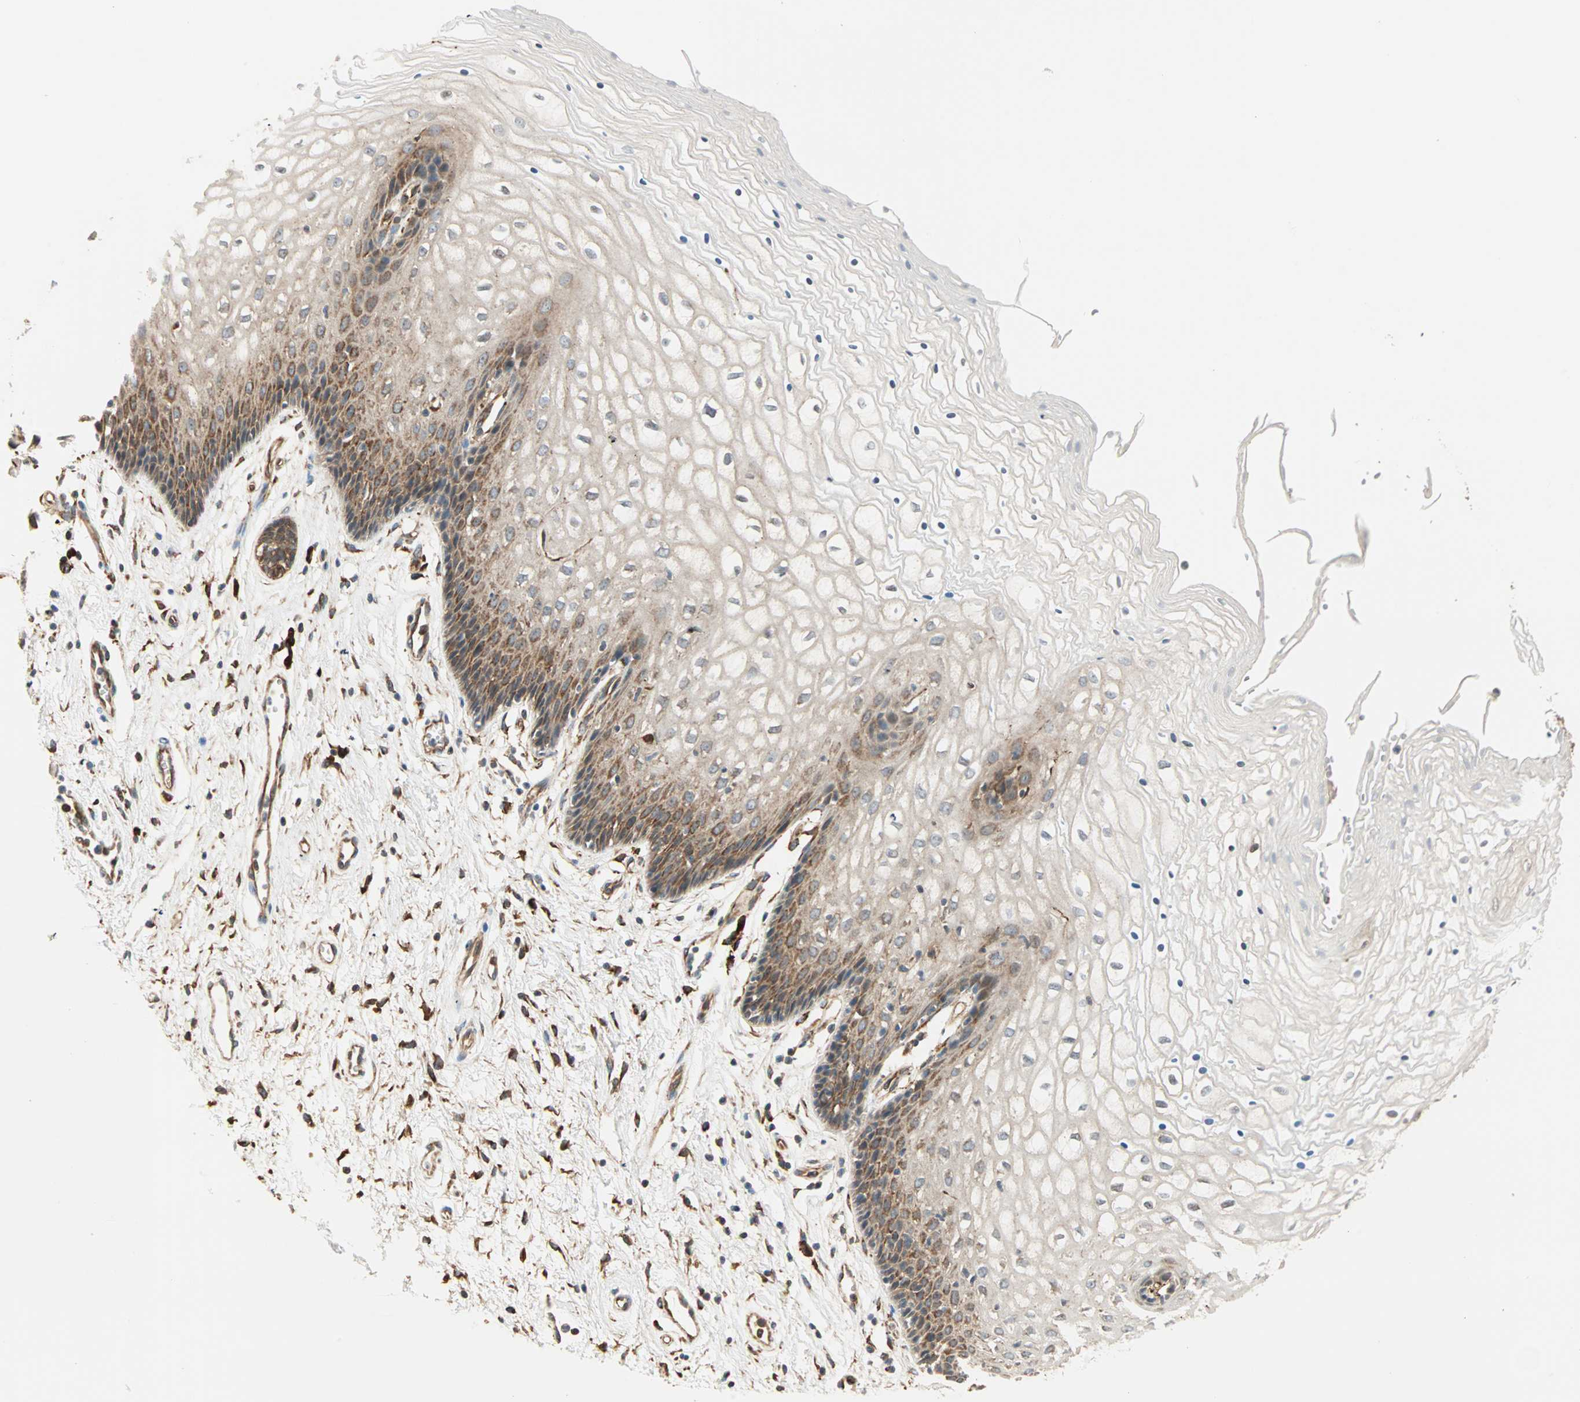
{"staining": {"intensity": "moderate", "quantity": ">75%", "location": "cytoplasmic/membranous"}, "tissue": "vagina", "cell_type": "Squamous epithelial cells", "image_type": "normal", "snomed": [{"axis": "morphology", "description": "Normal tissue, NOS"}, {"axis": "topography", "description": "Vagina"}], "caption": "A high-resolution image shows IHC staining of unremarkable vagina, which demonstrates moderate cytoplasmic/membranous expression in approximately >75% of squamous epithelial cells.", "gene": "P4HA1", "patient": {"sex": "female", "age": 34}}